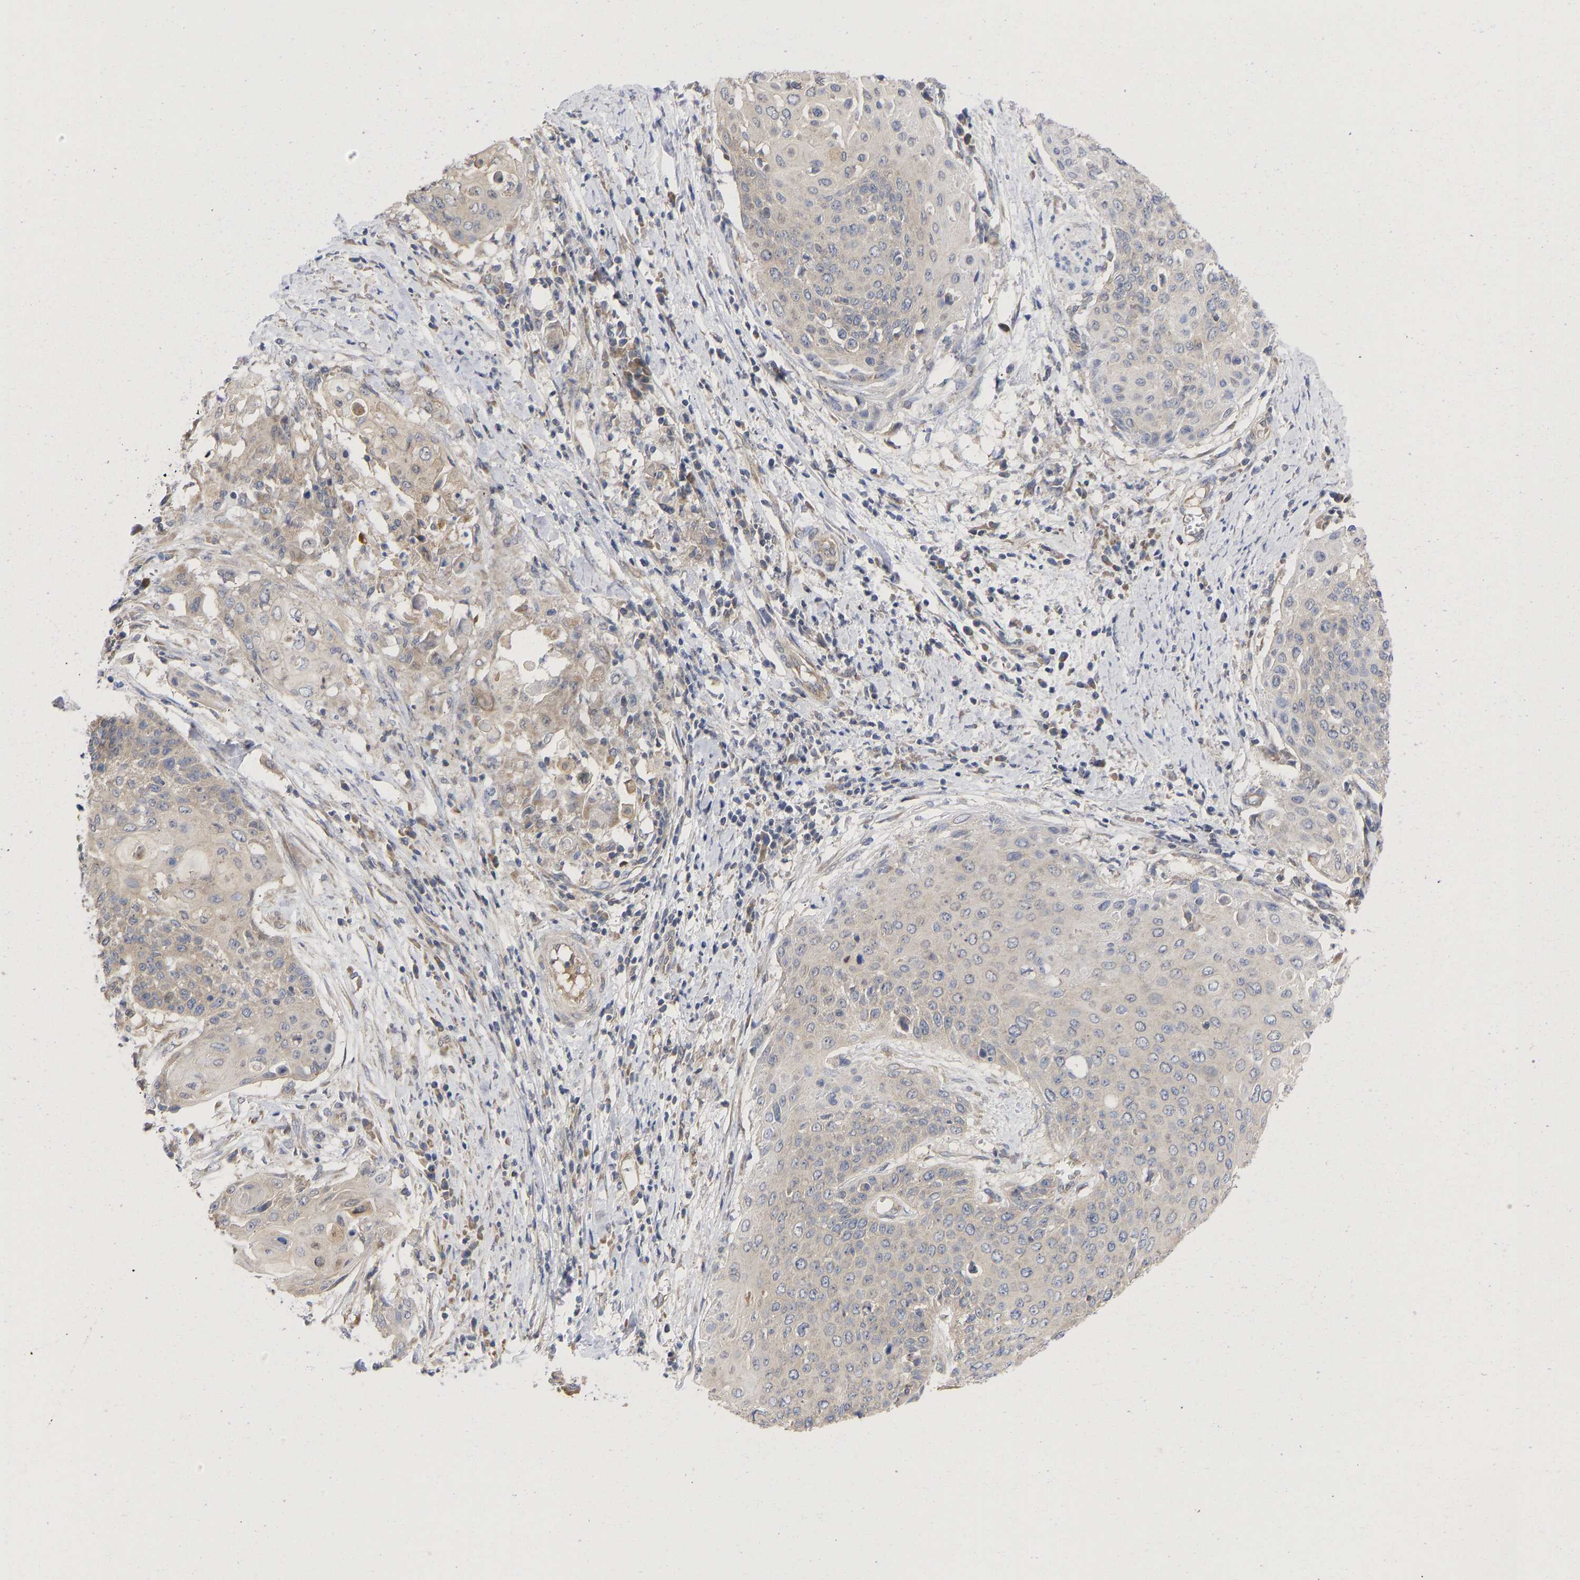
{"staining": {"intensity": "weak", "quantity": "<25%", "location": "cytoplasmic/membranous"}, "tissue": "cervical cancer", "cell_type": "Tumor cells", "image_type": "cancer", "snomed": [{"axis": "morphology", "description": "Squamous cell carcinoma, NOS"}, {"axis": "topography", "description": "Cervix"}], "caption": "DAB immunohistochemical staining of human squamous cell carcinoma (cervical) displays no significant staining in tumor cells. The staining is performed using DAB (3,3'-diaminobenzidine) brown chromogen with nuclei counter-stained in using hematoxylin.", "gene": "MAP2K3", "patient": {"sex": "female", "age": 39}}